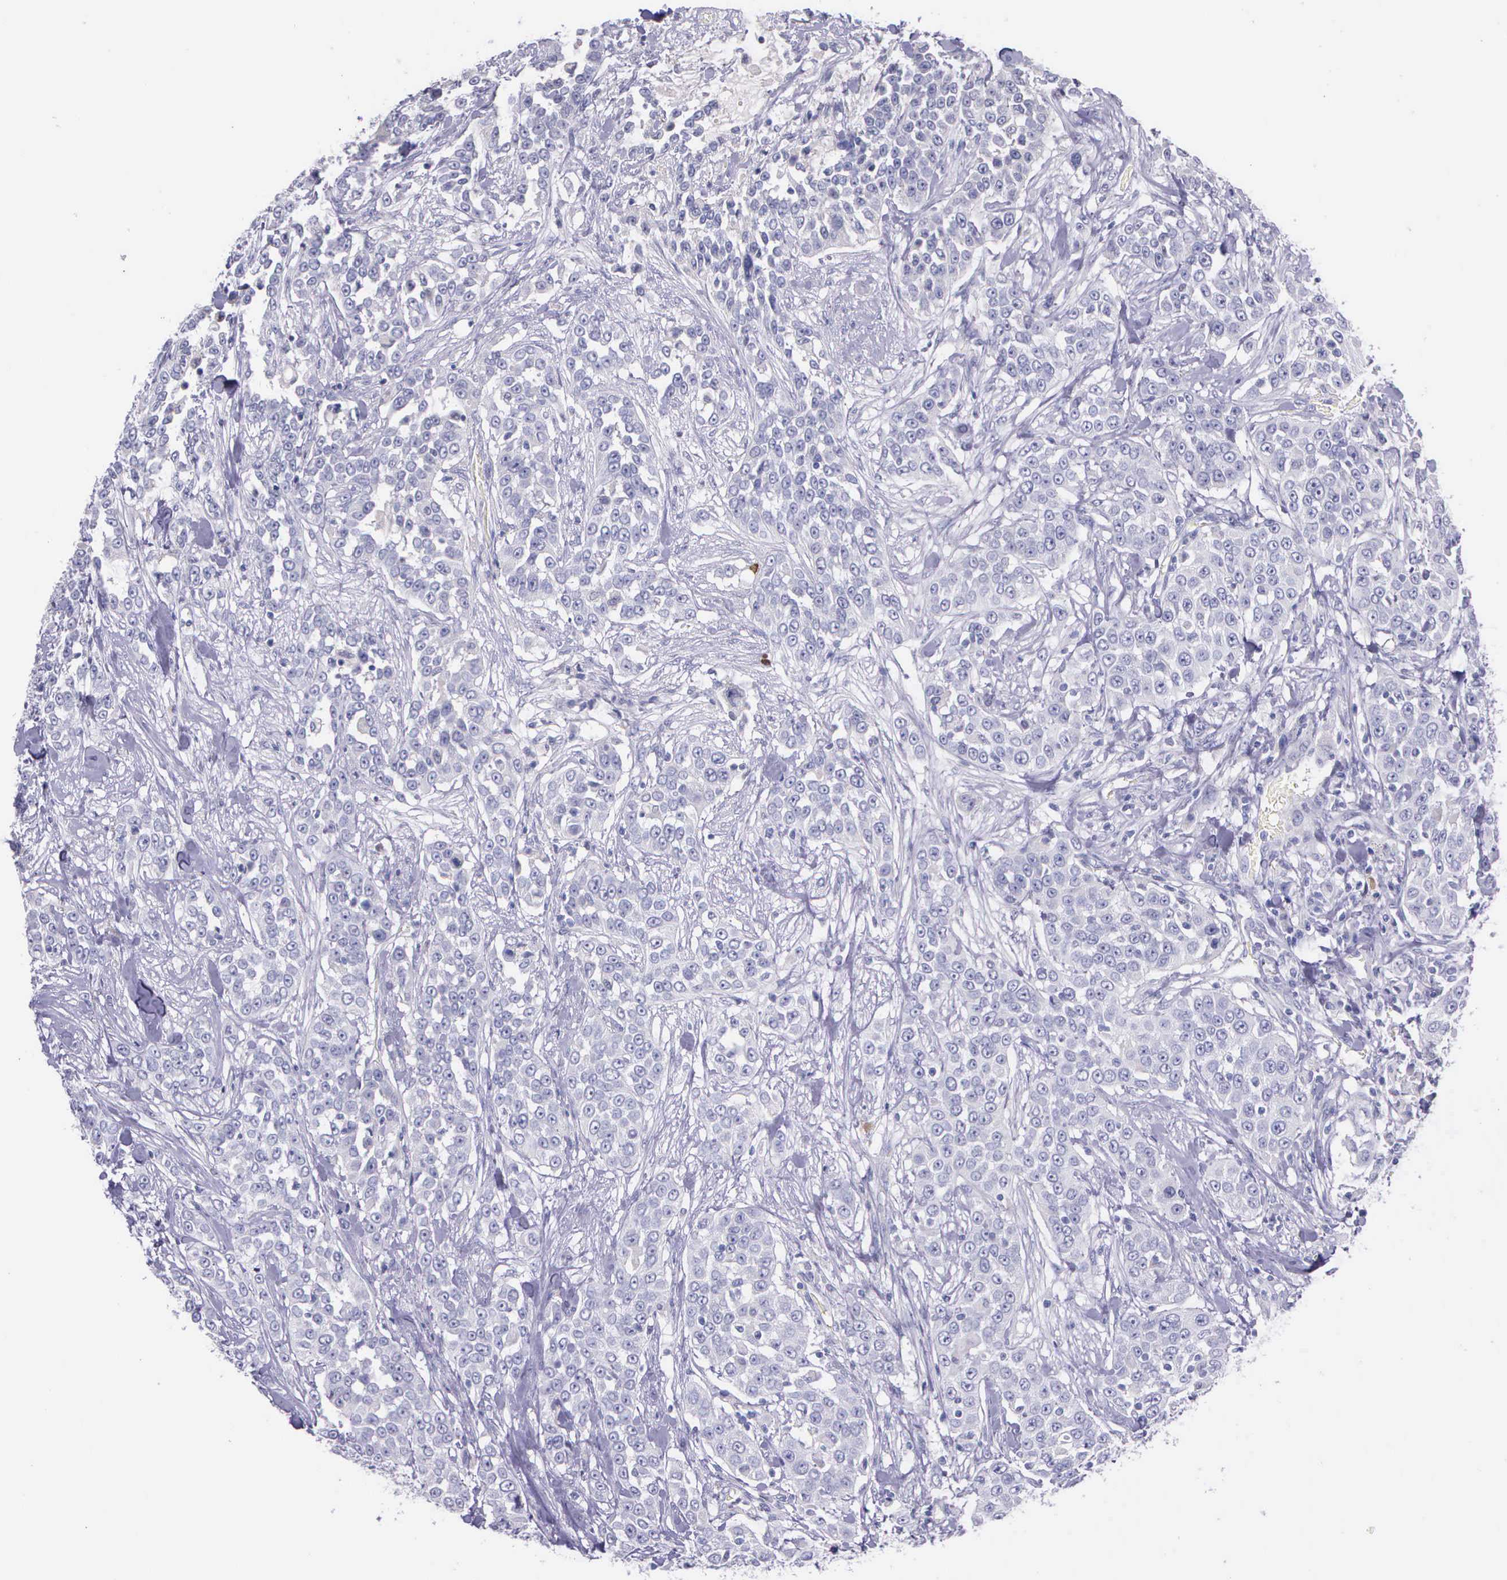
{"staining": {"intensity": "negative", "quantity": "none", "location": "none"}, "tissue": "urothelial cancer", "cell_type": "Tumor cells", "image_type": "cancer", "snomed": [{"axis": "morphology", "description": "Urothelial carcinoma, High grade"}, {"axis": "topography", "description": "Urinary bladder"}], "caption": "High-grade urothelial carcinoma stained for a protein using IHC reveals no expression tumor cells.", "gene": "THSD7A", "patient": {"sex": "female", "age": 80}}